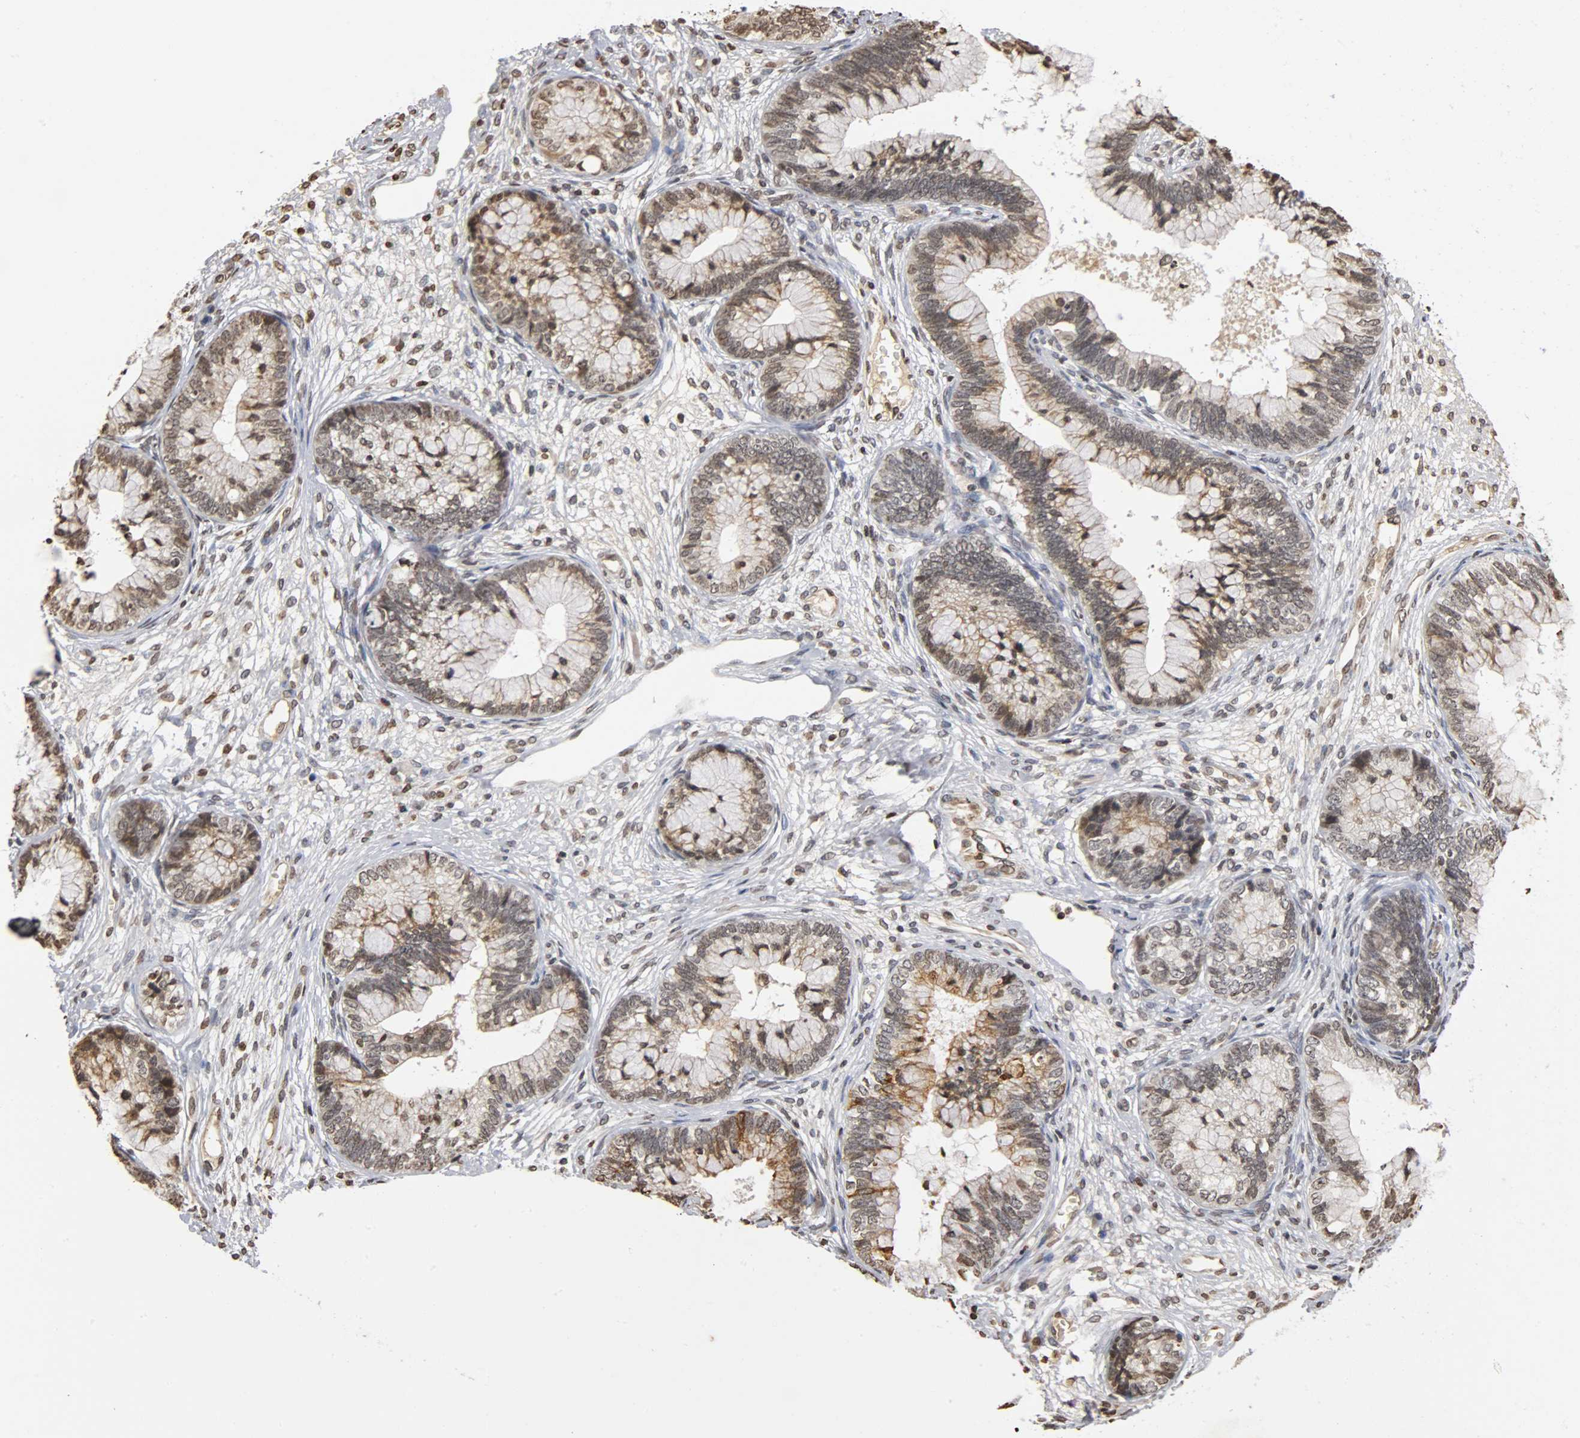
{"staining": {"intensity": "moderate", "quantity": "25%-75%", "location": "nuclear"}, "tissue": "cervical cancer", "cell_type": "Tumor cells", "image_type": "cancer", "snomed": [{"axis": "morphology", "description": "Adenocarcinoma, NOS"}, {"axis": "topography", "description": "Cervix"}], "caption": "IHC of cervical cancer (adenocarcinoma) exhibits medium levels of moderate nuclear staining in about 25%-75% of tumor cells.", "gene": "ERCC2", "patient": {"sex": "female", "age": 44}}